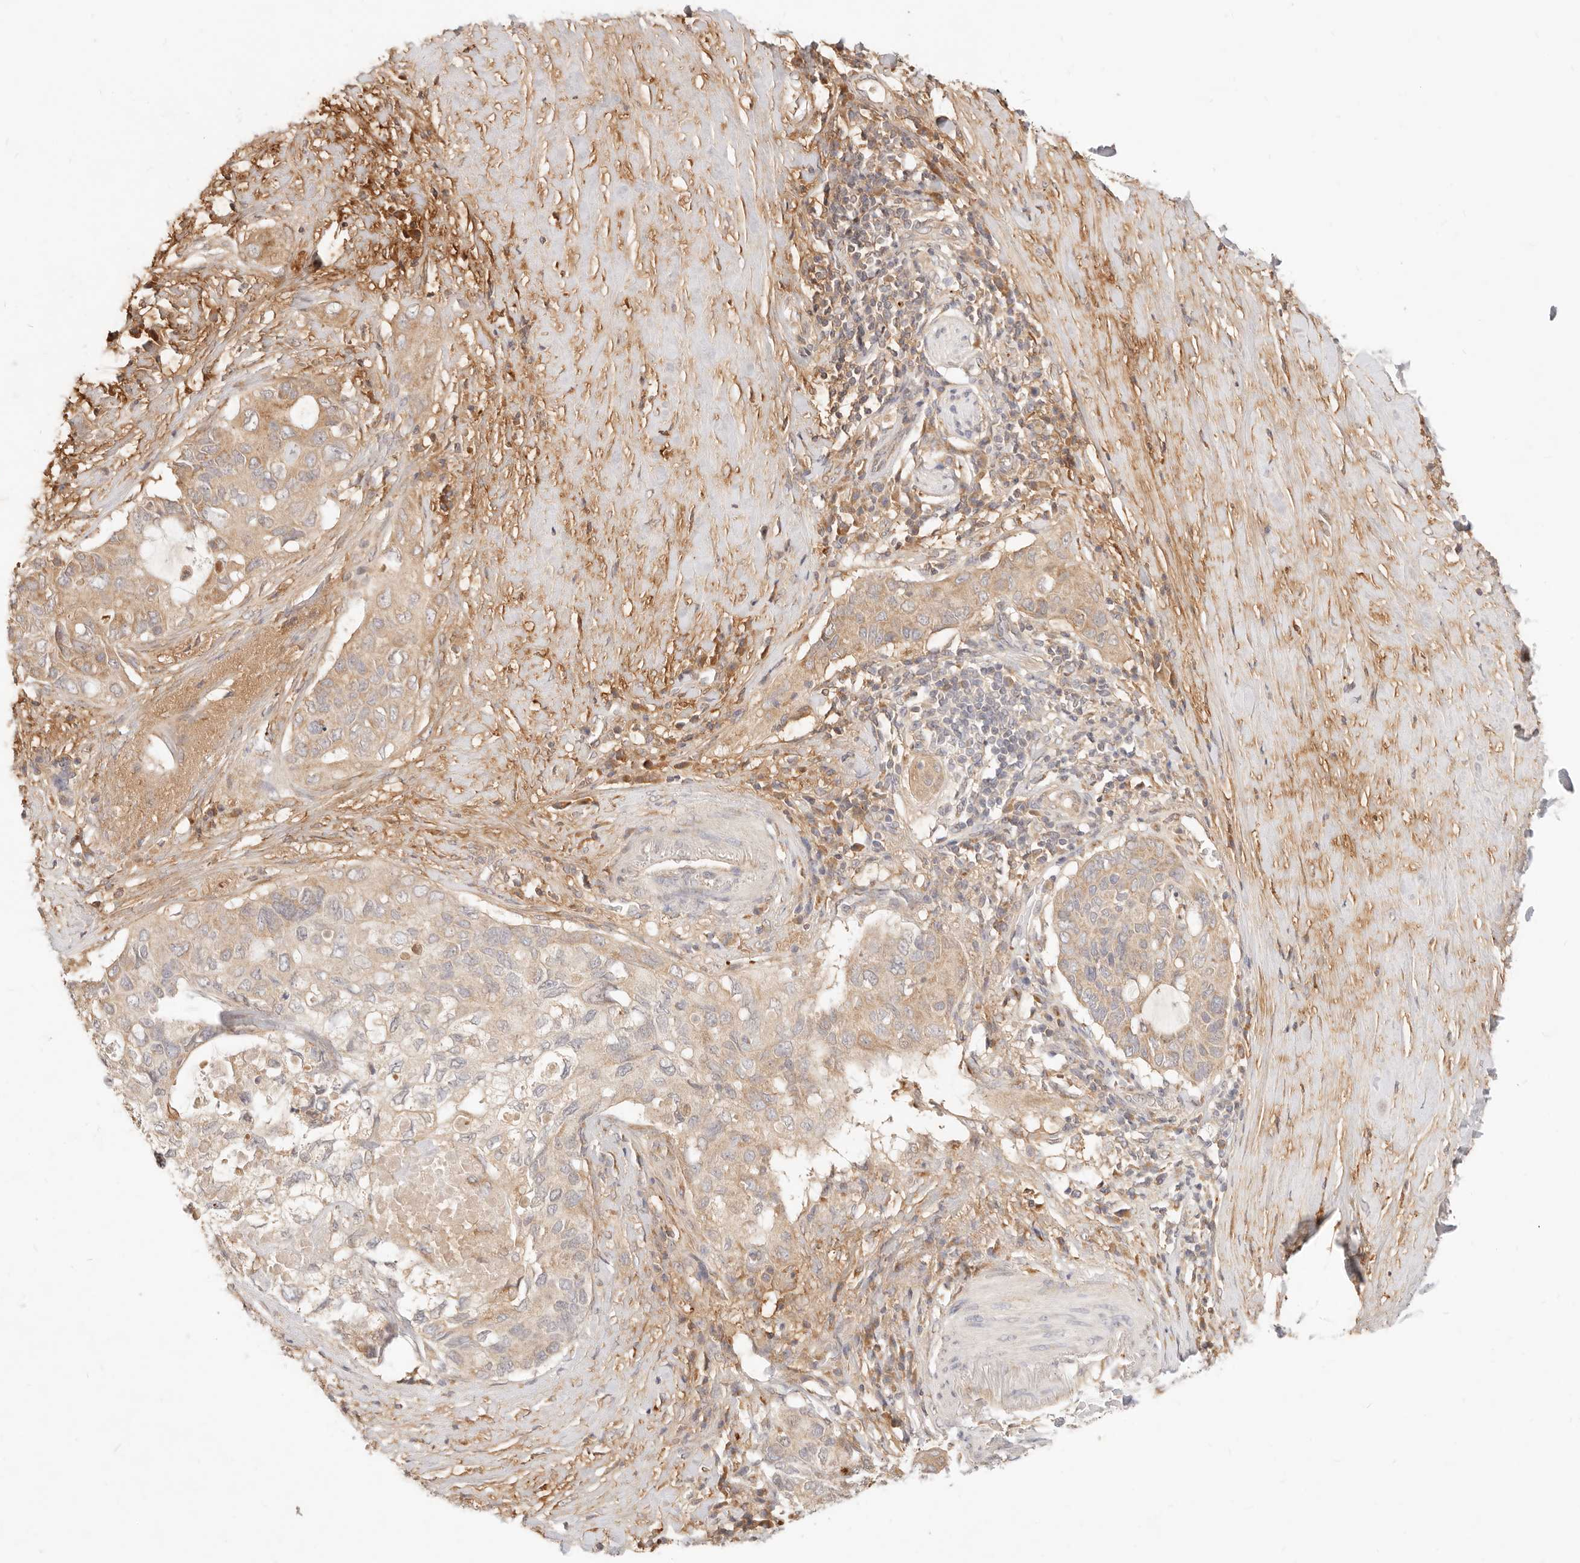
{"staining": {"intensity": "weak", "quantity": ">75%", "location": "cytoplasmic/membranous"}, "tissue": "pancreatic cancer", "cell_type": "Tumor cells", "image_type": "cancer", "snomed": [{"axis": "morphology", "description": "Adenocarcinoma, NOS"}, {"axis": "topography", "description": "Pancreas"}], "caption": "Immunohistochemical staining of pancreatic cancer shows low levels of weak cytoplasmic/membranous protein positivity in approximately >75% of tumor cells.", "gene": "UBXN10", "patient": {"sex": "female", "age": 56}}